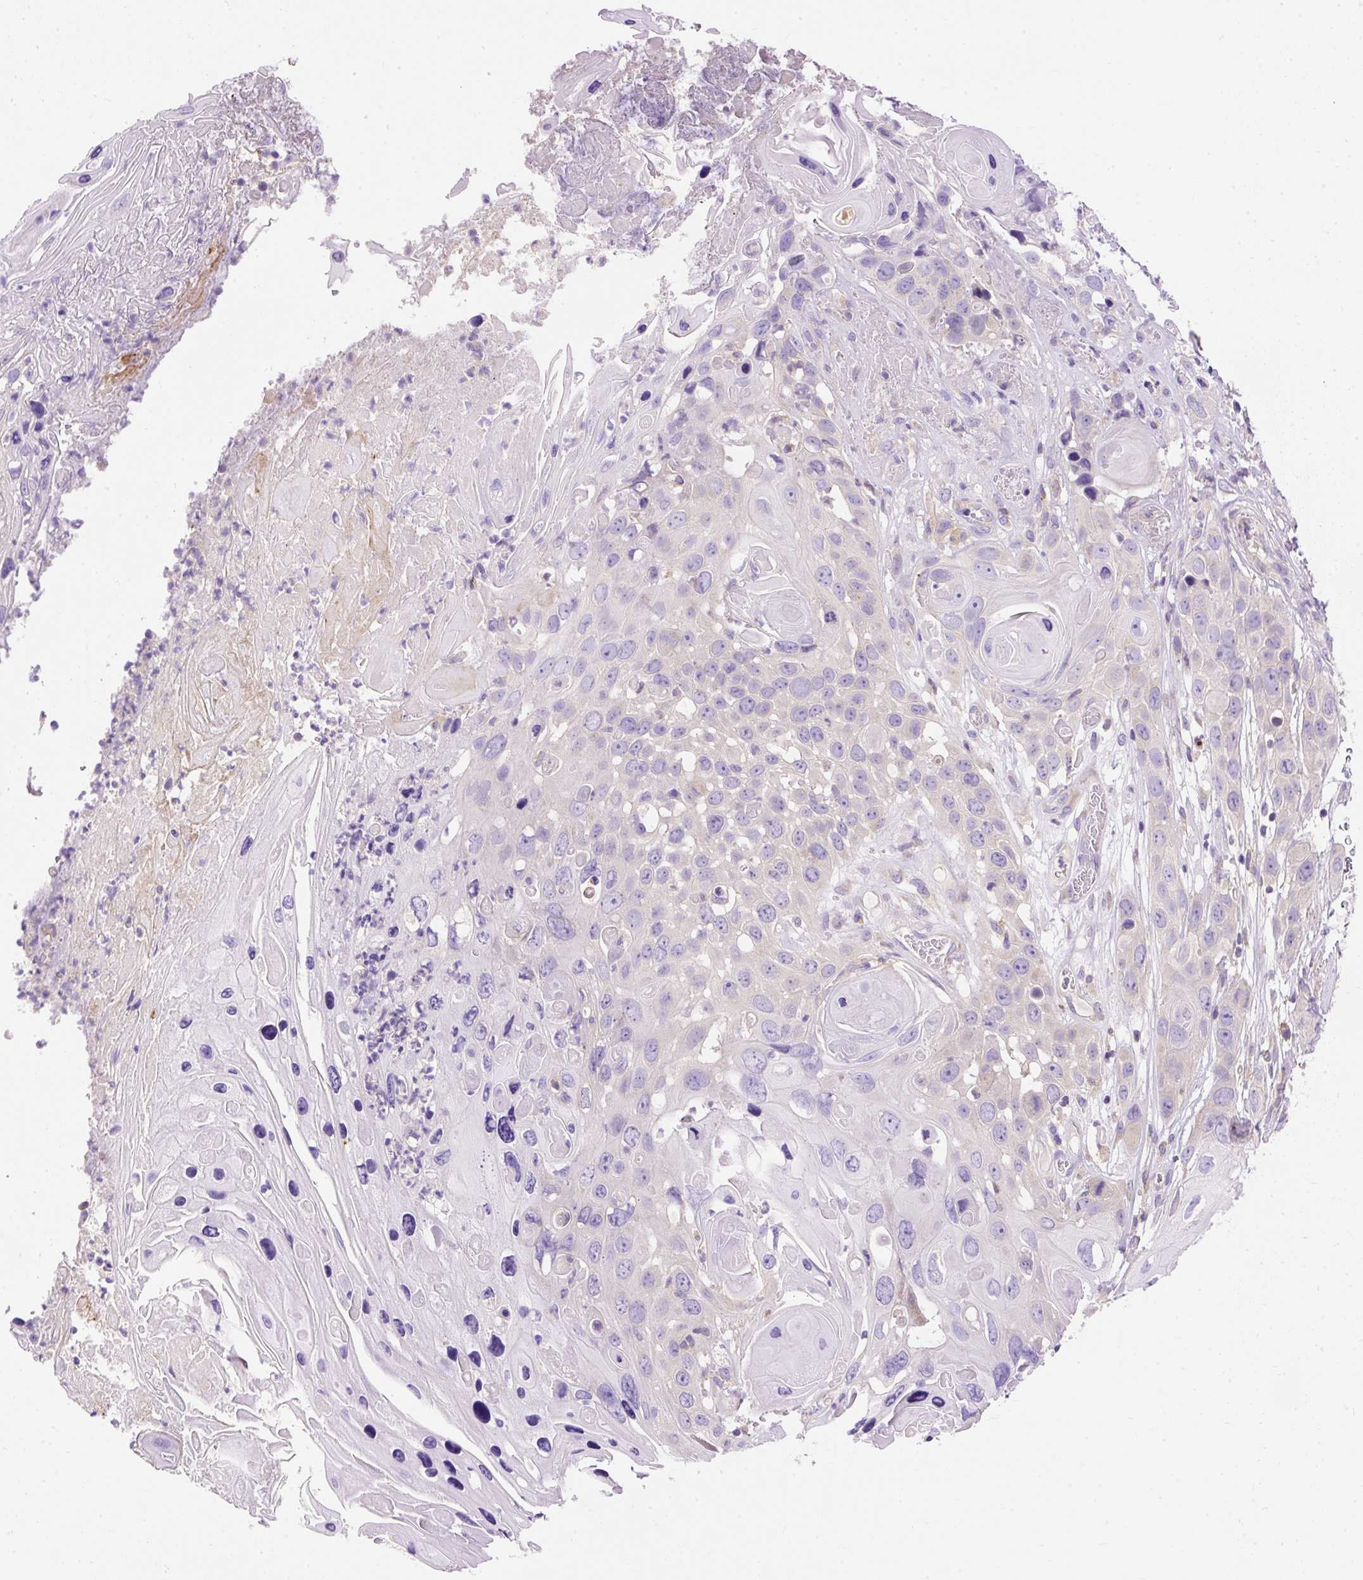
{"staining": {"intensity": "negative", "quantity": "none", "location": "none"}, "tissue": "skin cancer", "cell_type": "Tumor cells", "image_type": "cancer", "snomed": [{"axis": "morphology", "description": "Squamous cell carcinoma, NOS"}, {"axis": "topography", "description": "Skin"}], "caption": "Tumor cells are negative for protein expression in human skin cancer.", "gene": "OR4K15", "patient": {"sex": "male", "age": 55}}